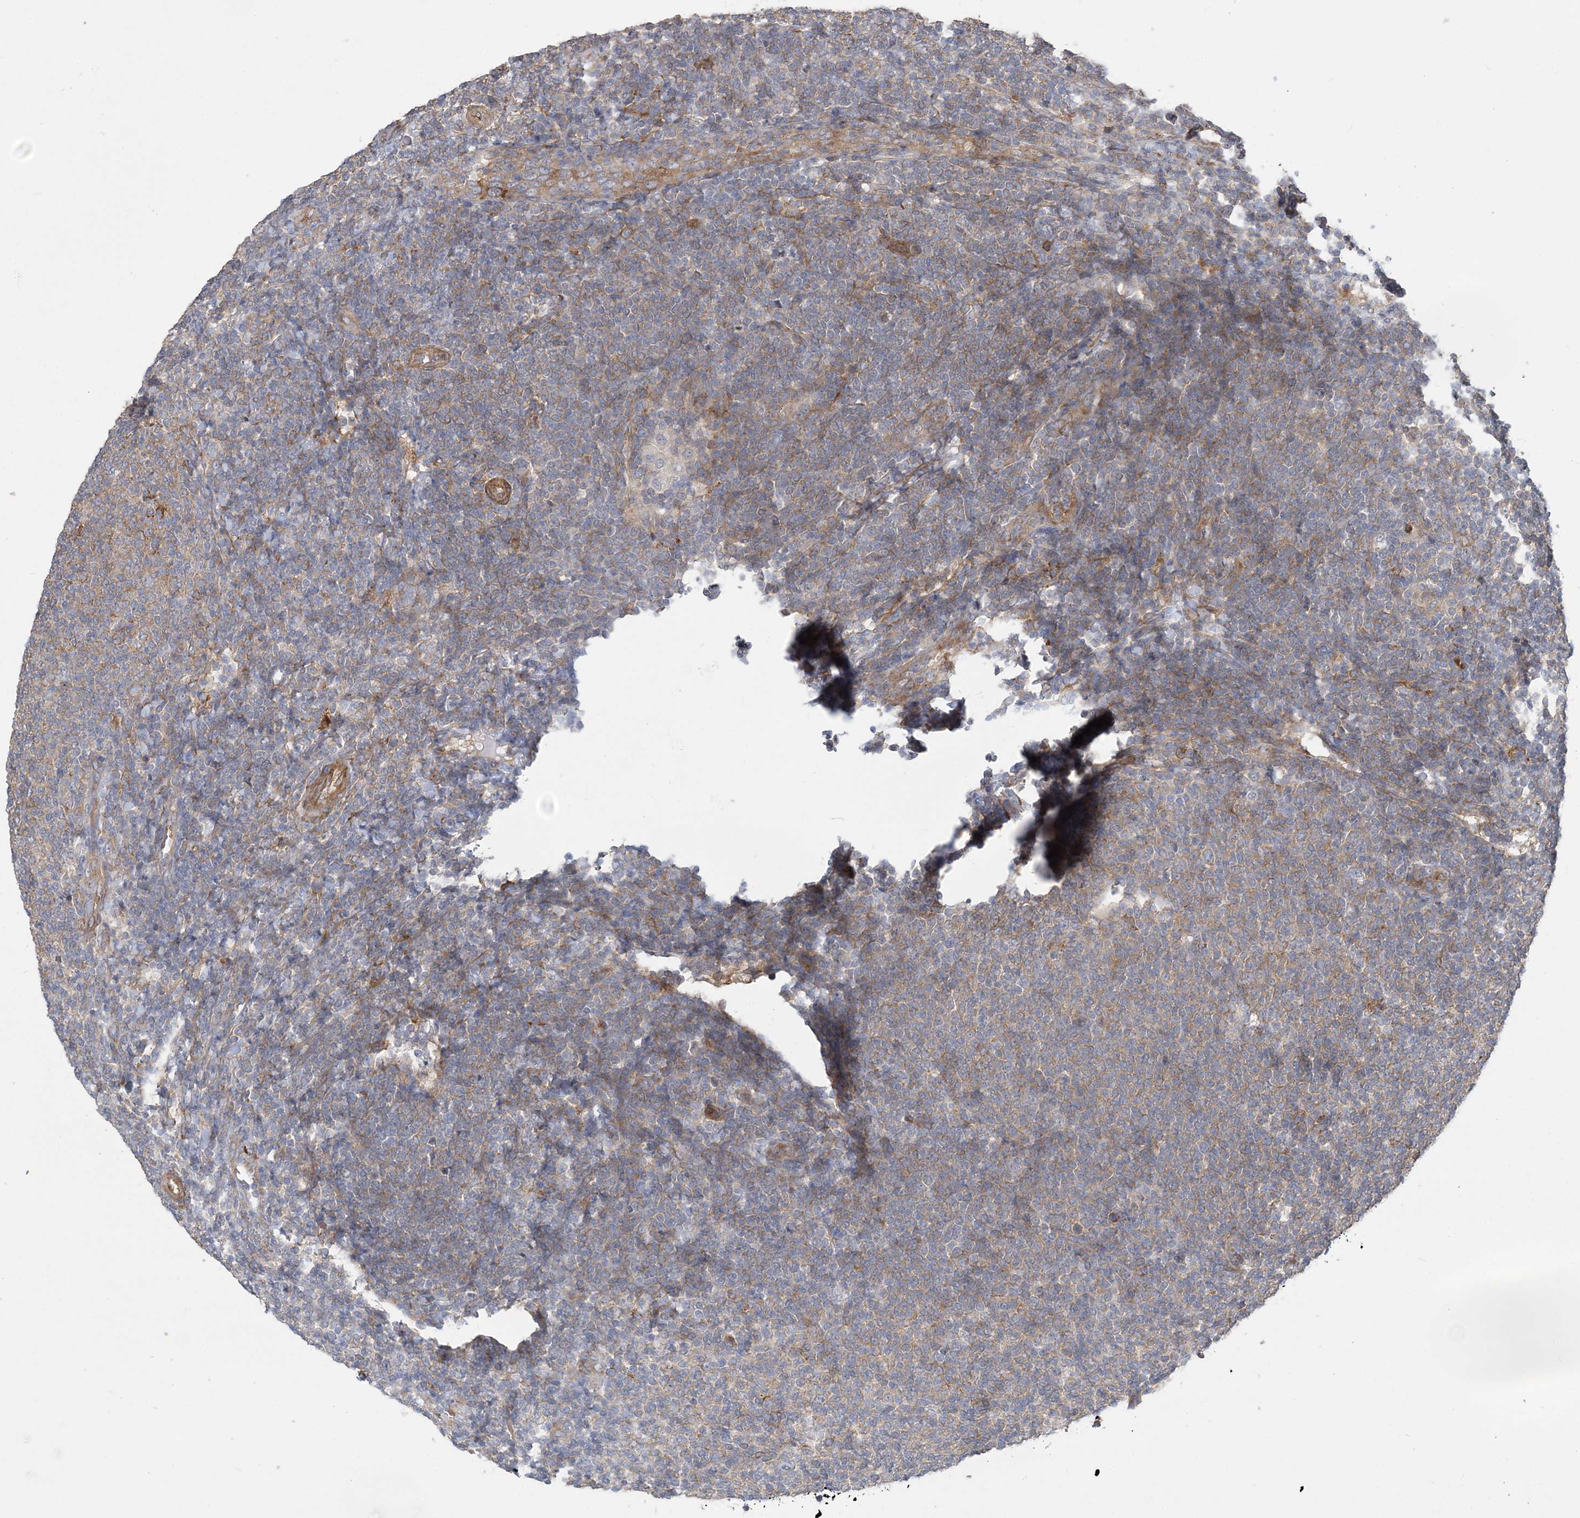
{"staining": {"intensity": "weak", "quantity": "25%-75%", "location": "cytoplasmic/membranous"}, "tissue": "lymphoma", "cell_type": "Tumor cells", "image_type": "cancer", "snomed": [{"axis": "morphology", "description": "Malignant lymphoma, non-Hodgkin's type, Low grade"}, {"axis": "topography", "description": "Lymph node"}], "caption": "Lymphoma stained for a protein displays weak cytoplasmic/membranous positivity in tumor cells.", "gene": "MAP4K5", "patient": {"sex": "male", "age": 66}}